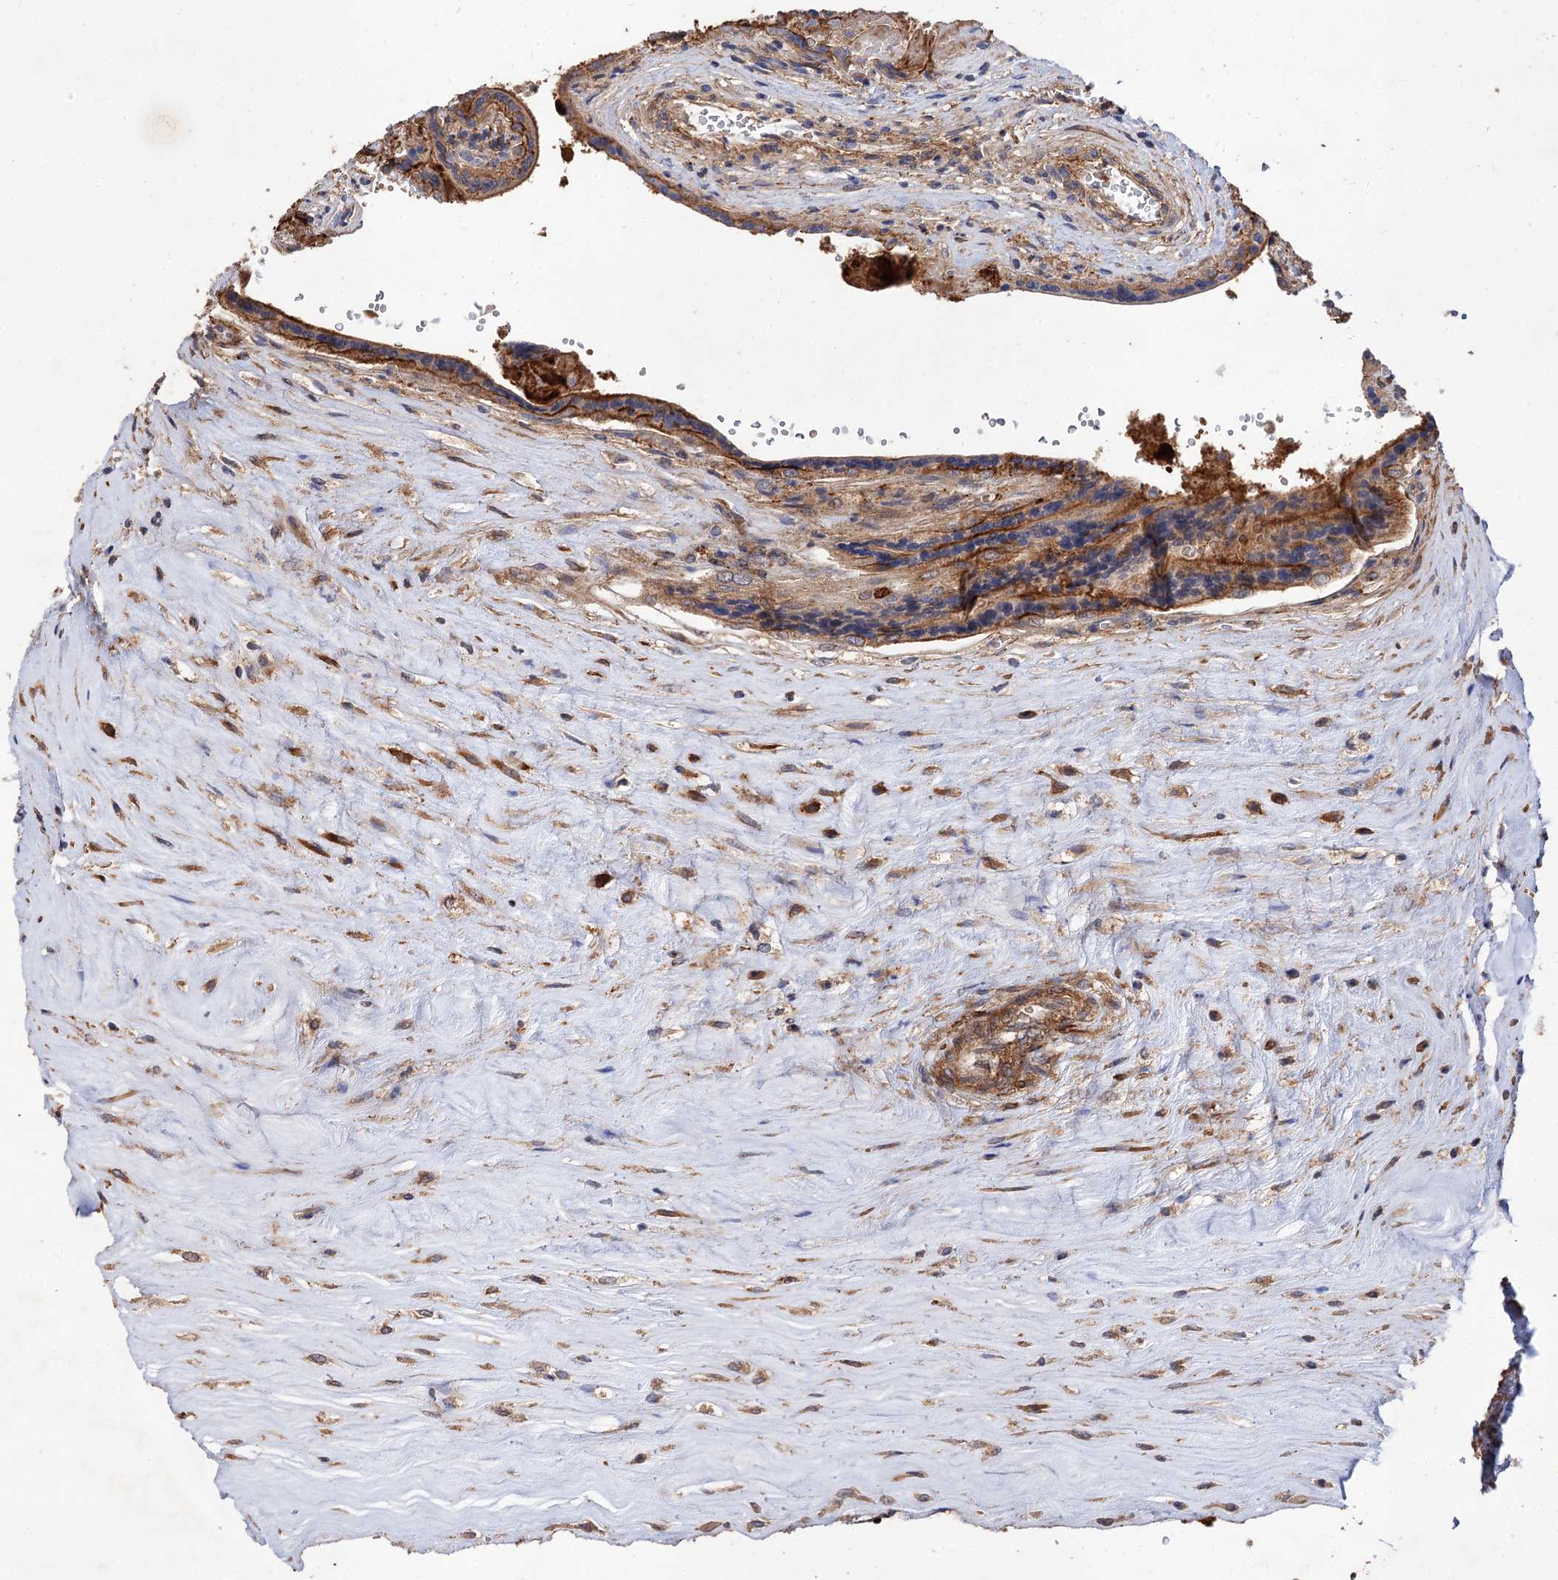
{"staining": {"intensity": "moderate", "quantity": ">75%", "location": "cytoplasmic/membranous"}, "tissue": "placenta", "cell_type": "Trophoblastic cells", "image_type": "normal", "snomed": [{"axis": "morphology", "description": "Normal tissue, NOS"}, {"axis": "topography", "description": "Placenta"}], "caption": "Immunohistochemical staining of benign human placenta exhibits moderate cytoplasmic/membranous protein expression in approximately >75% of trophoblastic cells. The staining is performed using DAB (3,3'-diaminobenzidine) brown chromogen to label protein expression. The nuclei are counter-stained blue using hematoxylin.", "gene": "FBXW8", "patient": {"sex": "female", "age": 37}}